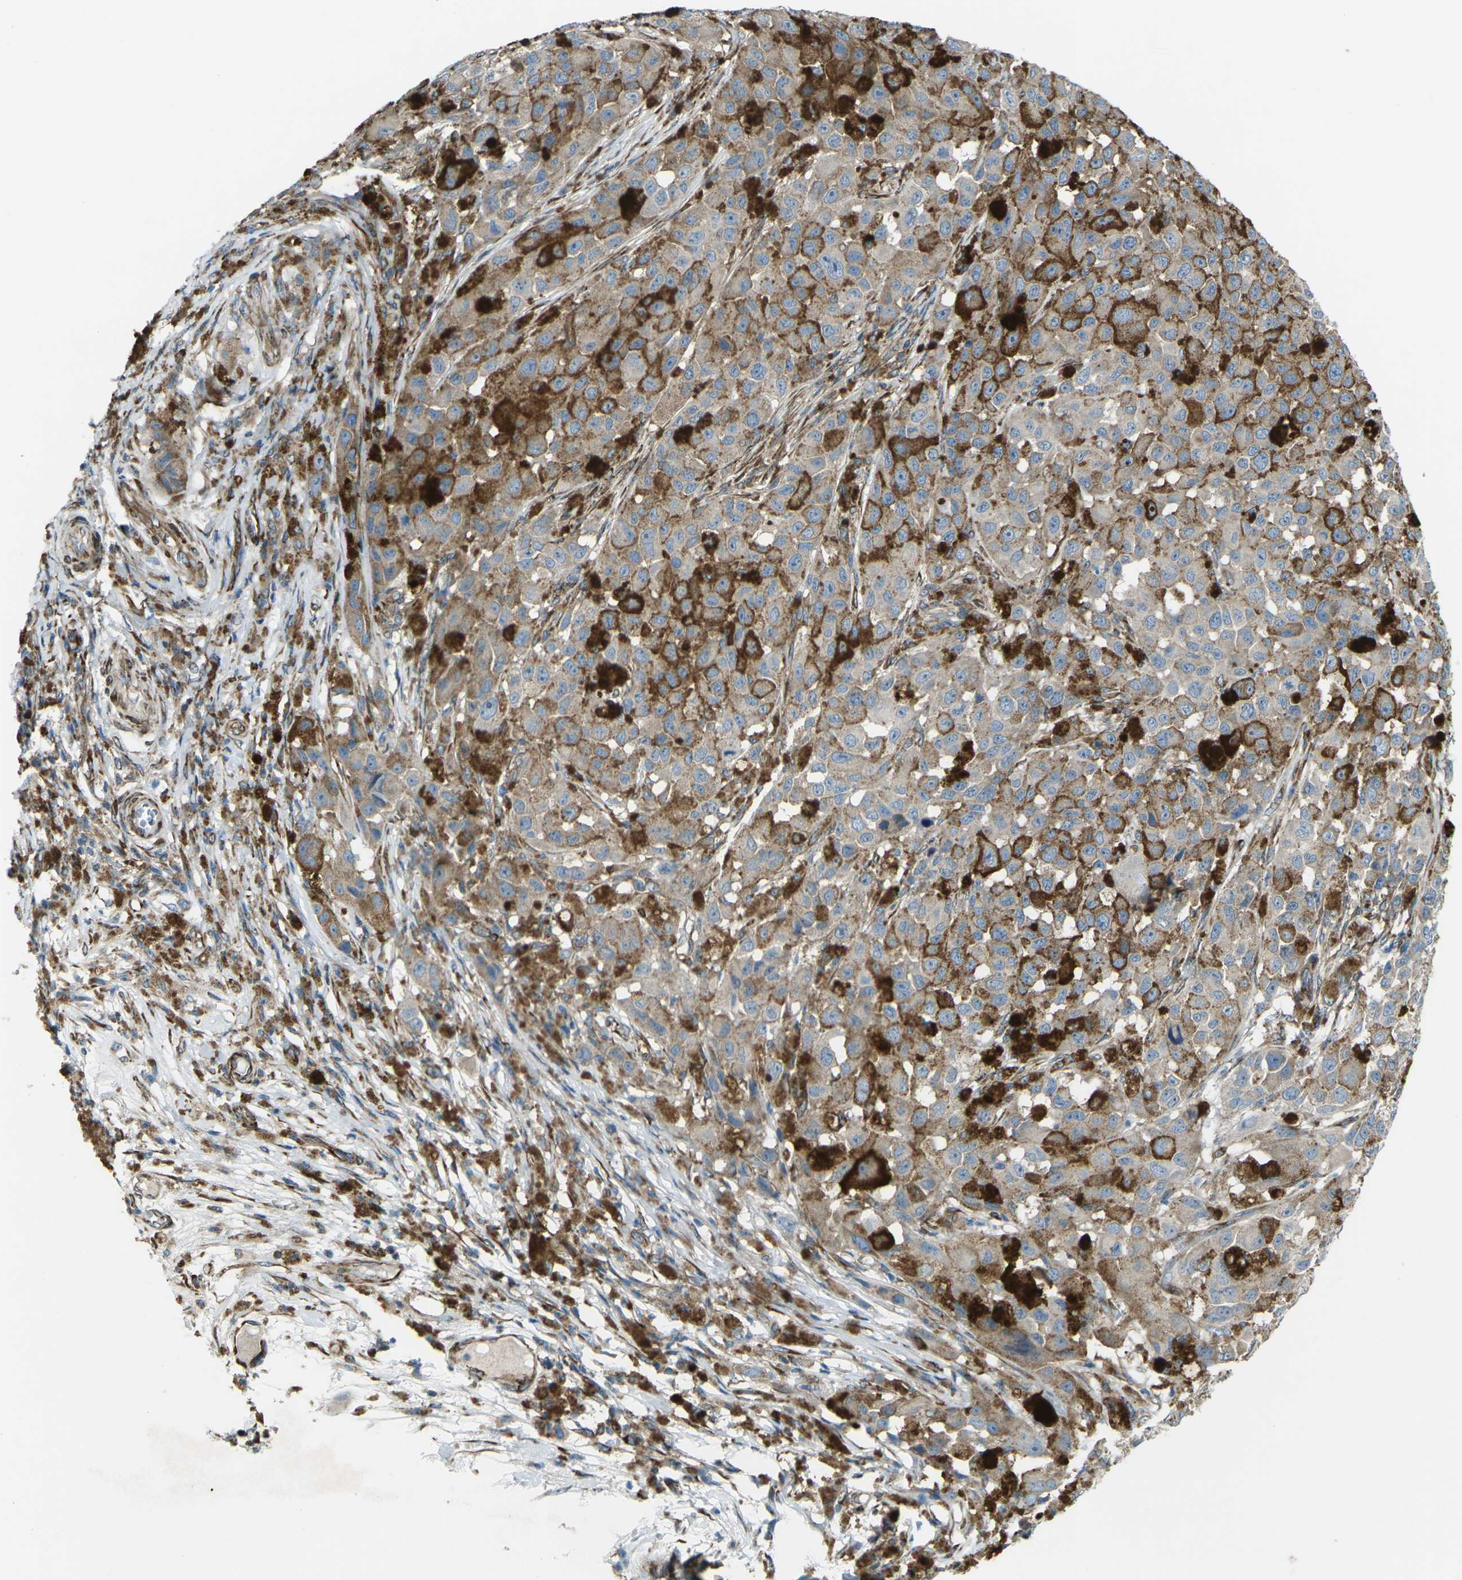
{"staining": {"intensity": "weak", "quantity": ">75%", "location": "cytoplasmic/membranous"}, "tissue": "melanoma", "cell_type": "Tumor cells", "image_type": "cancer", "snomed": [{"axis": "morphology", "description": "Malignant melanoma, NOS"}, {"axis": "topography", "description": "Skin"}], "caption": "Immunohistochemical staining of human melanoma demonstrates low levels of weak cytoplasmic/membranous protein staining in approximately >75% of tumor cells.", "gene": "CELSR2", "patient": {"sex": "female", "age": 46}}